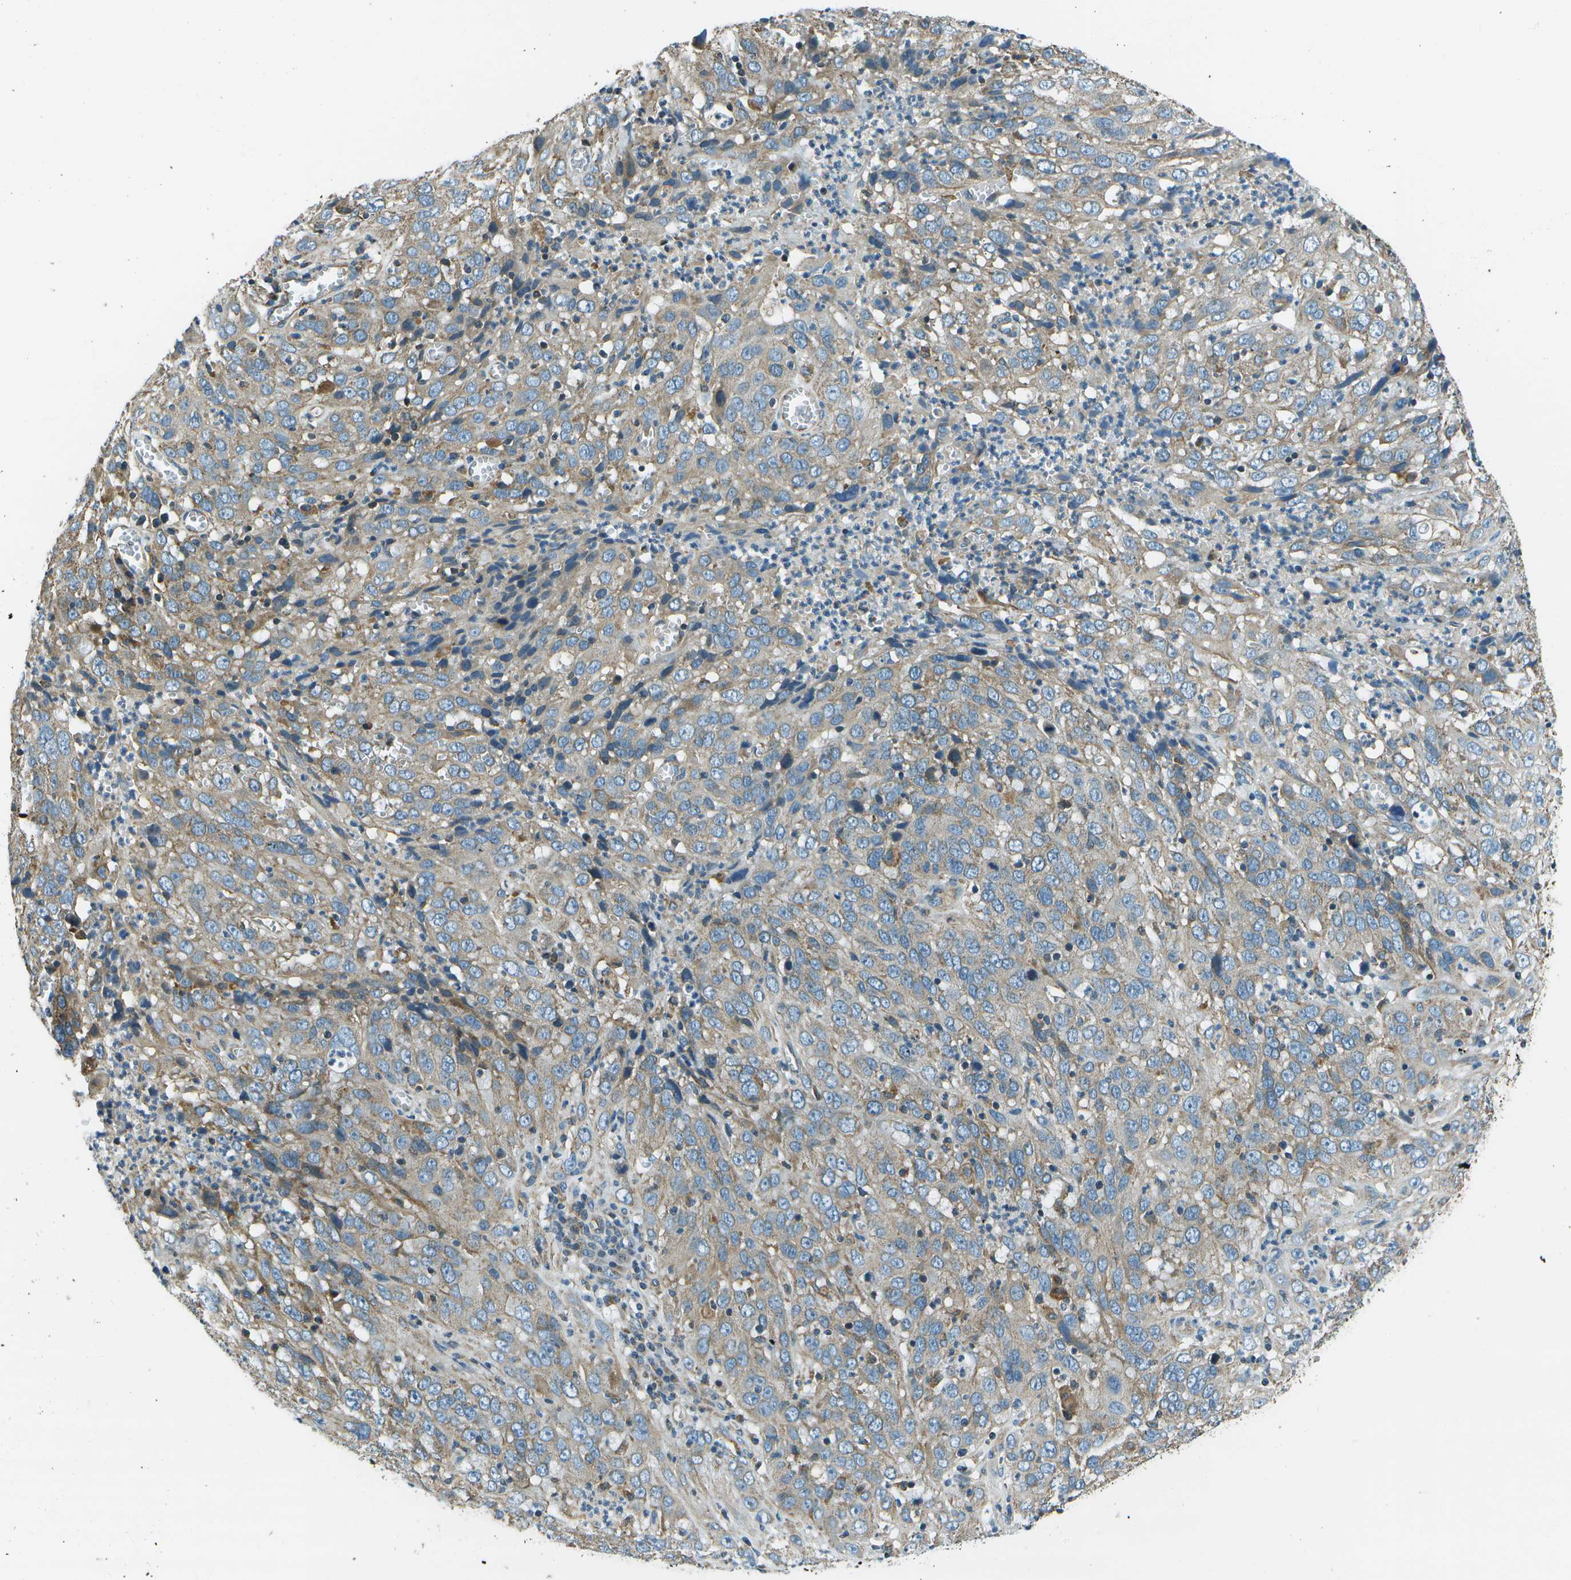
{"staining": {"intensity": "weak", "quantity": ">75%", "location": "cytoplasmic/membranous"}, "tissue": "cervical cancer", "cell_type": "Tumor cells", "image_type": "cancer", "snomed": [{"axis": "morphology", "description": "Squamous cell carcinoma, NOS"}, {"axis": "topography", "description": "Cervix"}], "caption": "DAB (3,3'-diaminobenzidine) immunohistochemical staining of cervical squamous cell carcinoma displays weak cytoplasmic/membranous protein positivity in approximately >75% of tumor cells.", "gene": "TMEM51", "patient": {"sex": "female", "age": 32}}